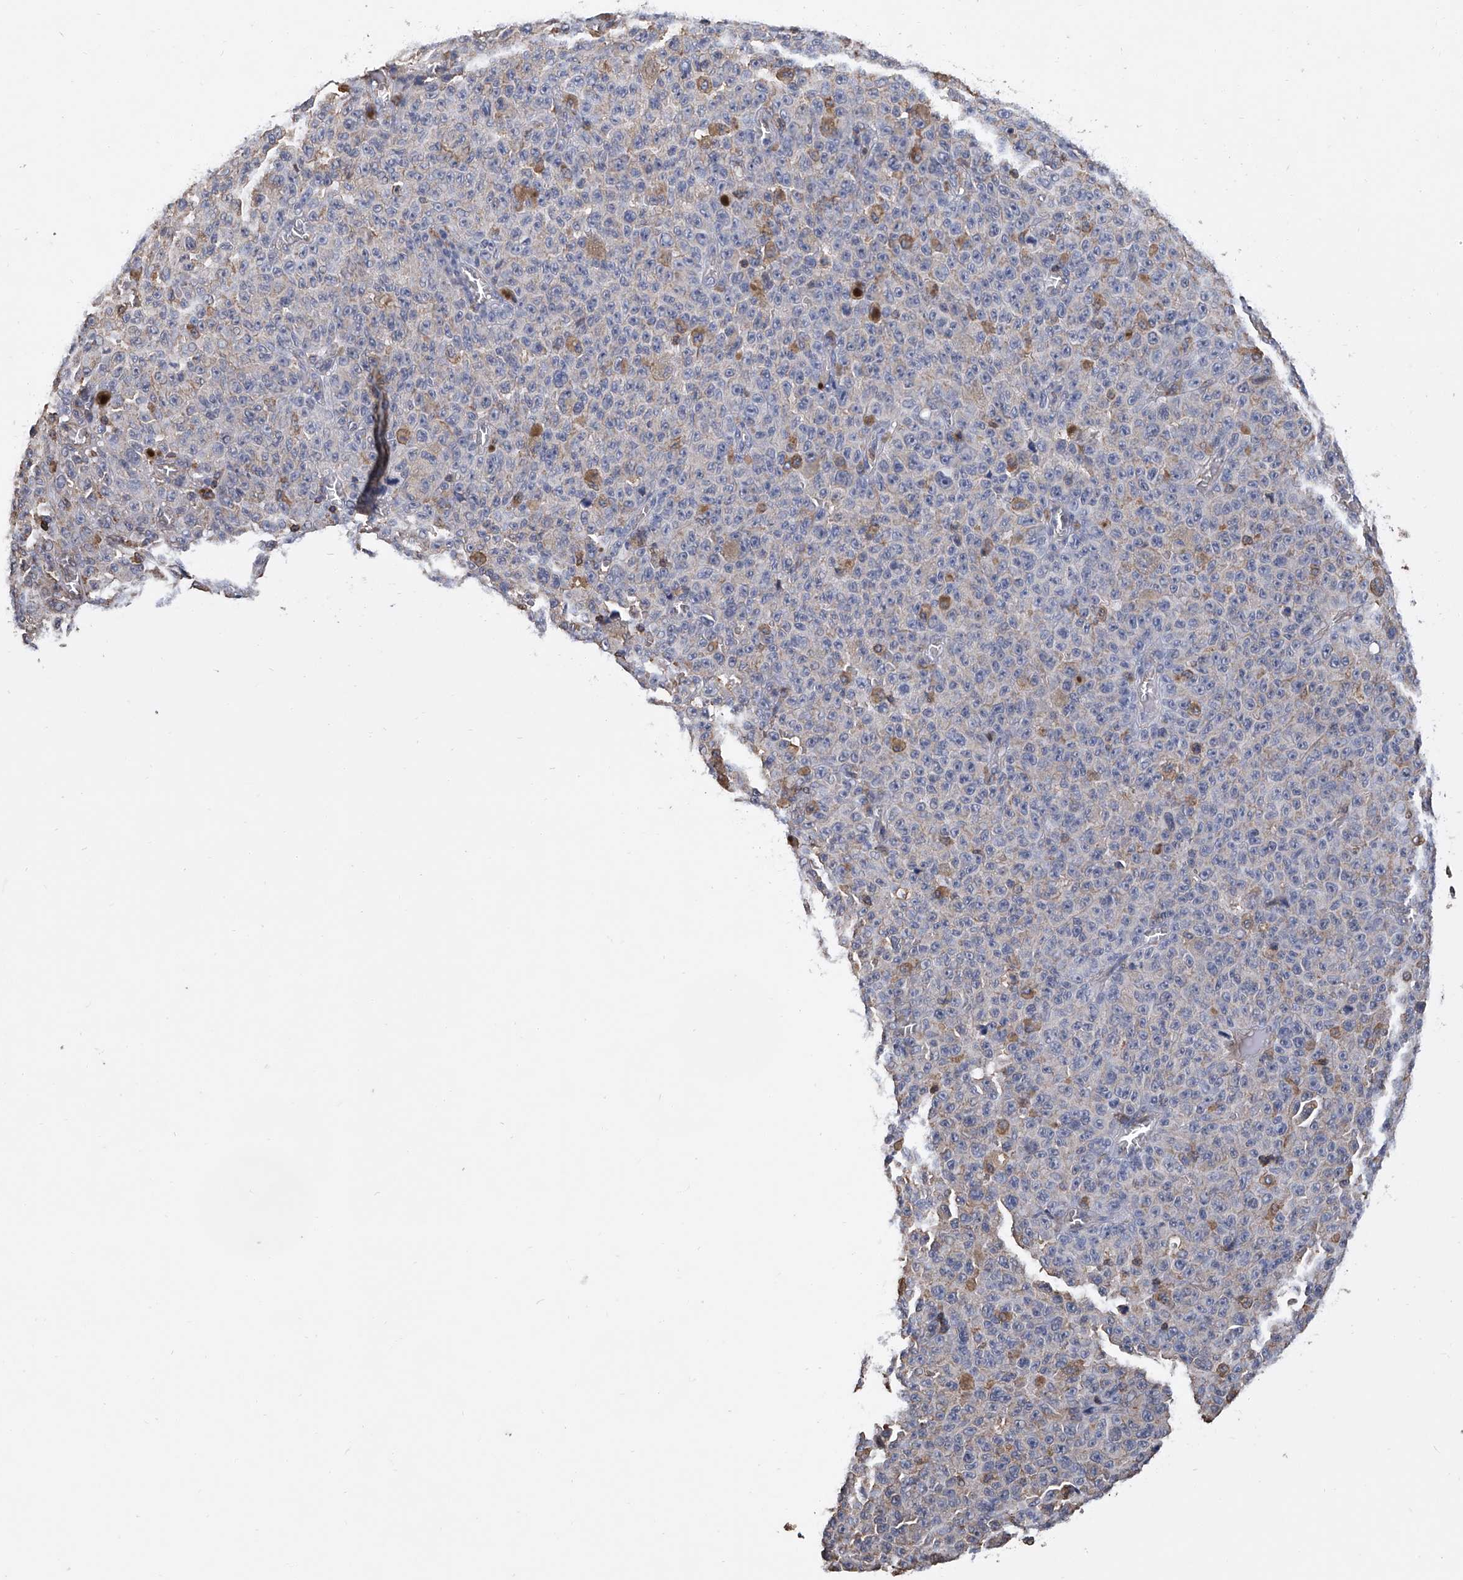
{"staining": {"intensity": "negative", "quantity": "none", "location": "none"}, "tissue": "melanoma", "cell_type": "Tumor cells", "image_type": "cancer", "snomed": [{"axis": "morphology", "description": "Malignant melanoma, NOS"}, {"axis": "topography", "description": "Skin"}], "caption": "A high-resolution image shows immunohistochemistry staining of malignant melanoma, which exhibits no significant expression in tumor cells.", "gene": "GPT", "patient": {"sex": "female", "age": 82}}